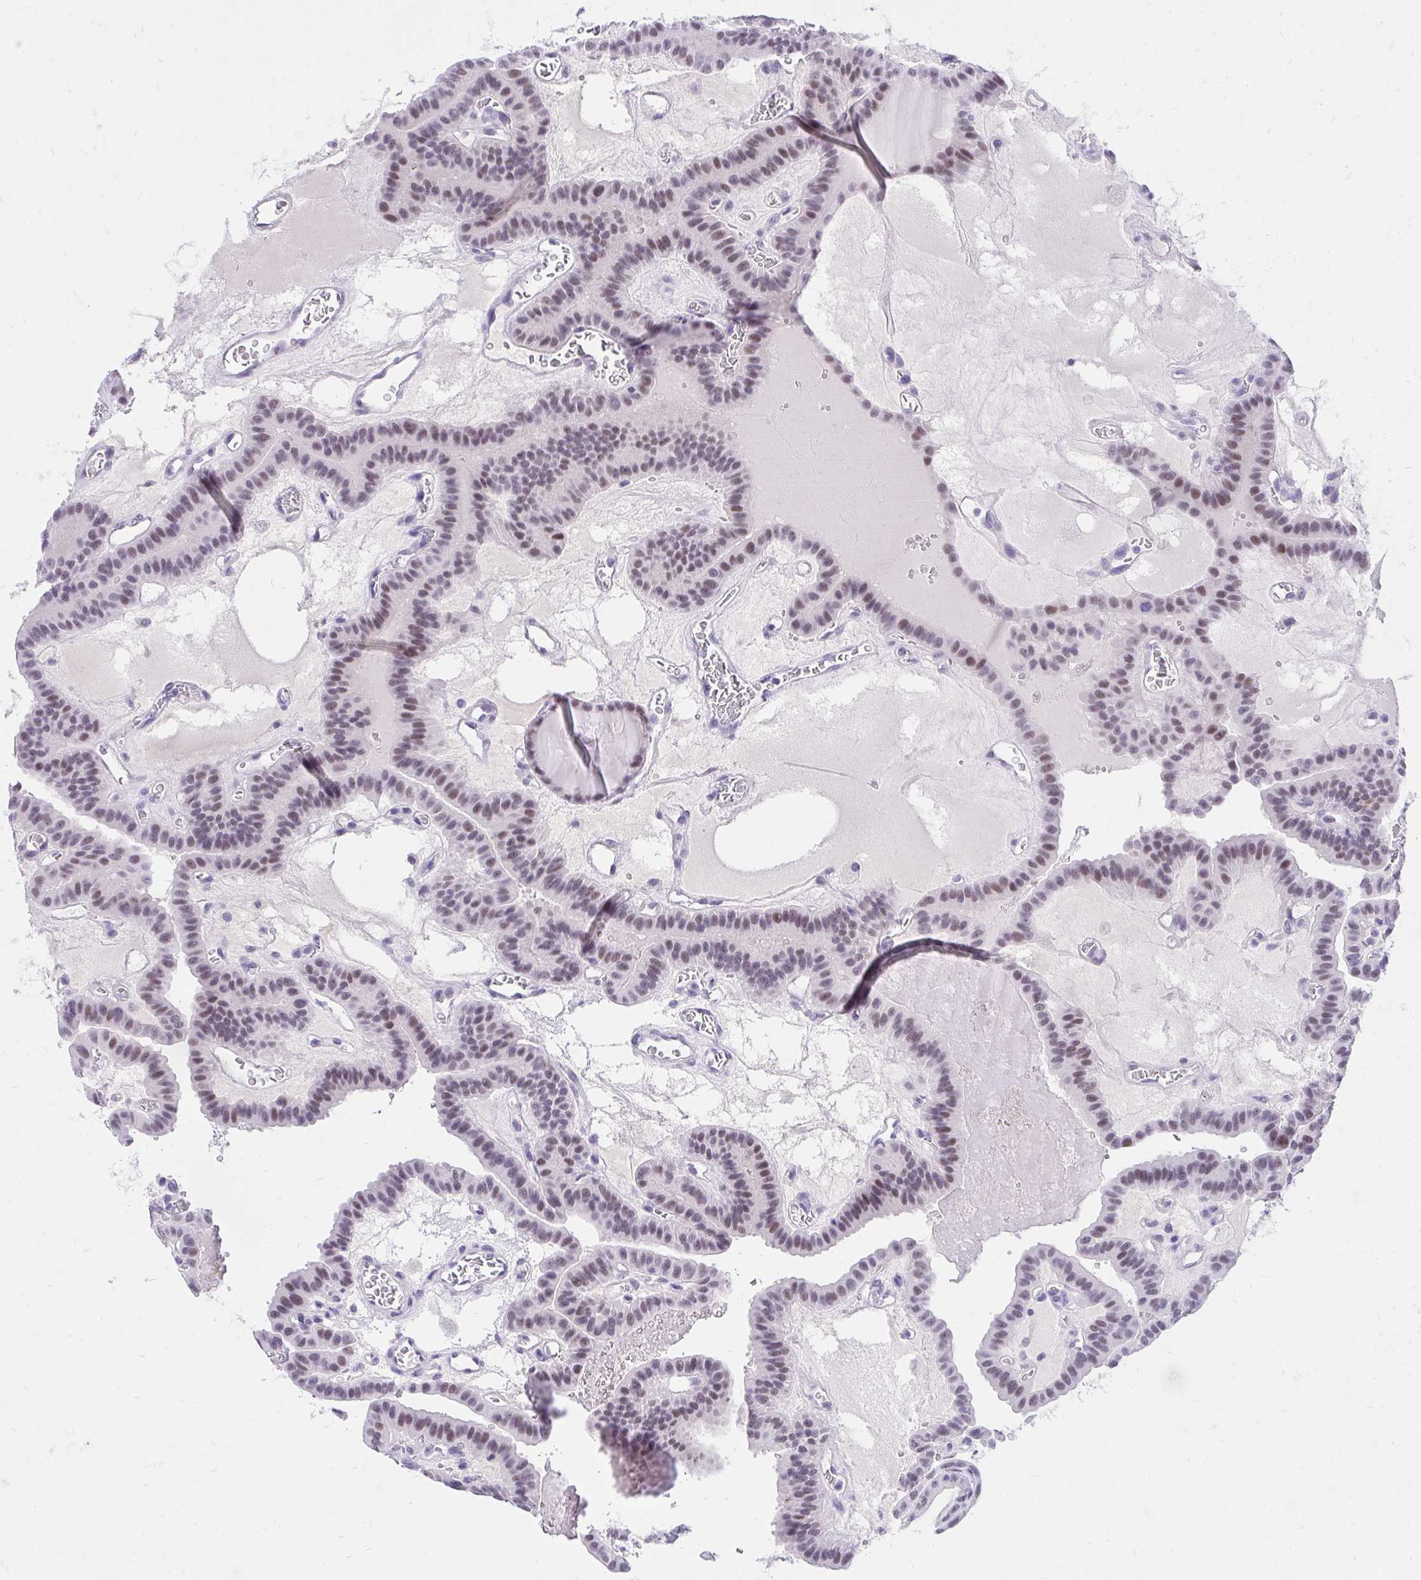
{"staining": {"intensity": "moderate", "quantity": "25%-75%", "location": "nuclear"}, "tissue": "thyroid cancer", "cell_type": "Tumor cells", "image_type": "cancer", "snomed": [{"axis": "morphology", "description": "Papillary adenocarcinoma, NOS"}, {"axis": "topography", "description": "Thyroid gland"}], "caption": "Immunohistochemistry (IHC) of thyroid cancer (papillary adenocarcinoma) reveals medium levels of moderate nuclear positivity in about 25%-75% of tumor cells.", "gene": "KLK1", "patient": {"sex": "male", "age": 87}}